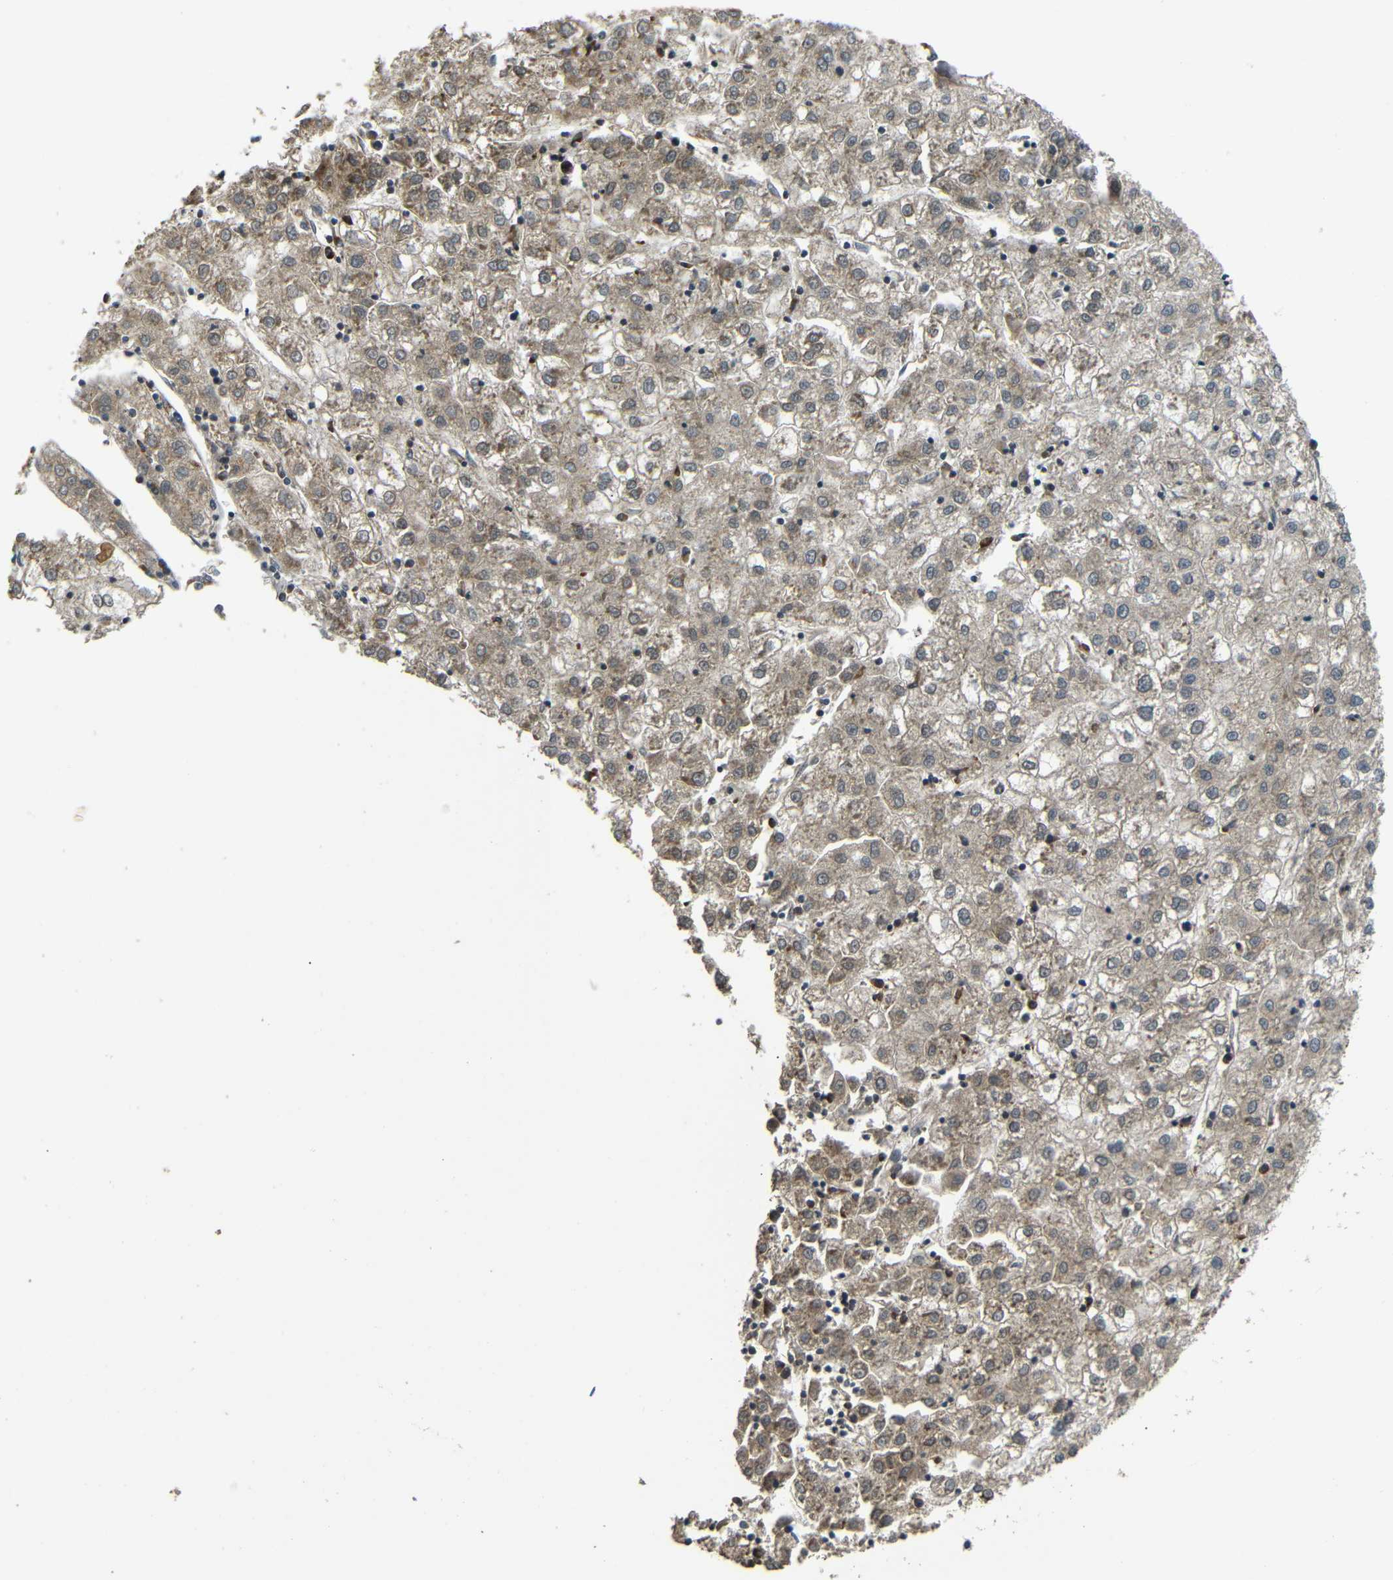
{"staining": {"intensity": "moderate", "quantity": ">75%", "location": "cytoplasmic/membranous"}, "tissue": "liver cancer", "cell_type": "Tumor cells", "image_type": "cancer", "snomed": [{"axis": "morphology", "description": "Carcinoma, Hepatocellular, NOS"}, {"axis": "topography", "description": "Liver"}], "caption": "Protein staining shows moderate cytoplasmic/membranous staining in about >75% of tumor cells in liver hepatocellular carcinoma. (Stains: DAB (3,3'-diaminobenzidine) in brown, nuclei in blue, Microscopy: brightfield microscopy at high magnification).", "gene": "EPHB2", "patient": {"sex": "male", "age": 72}}